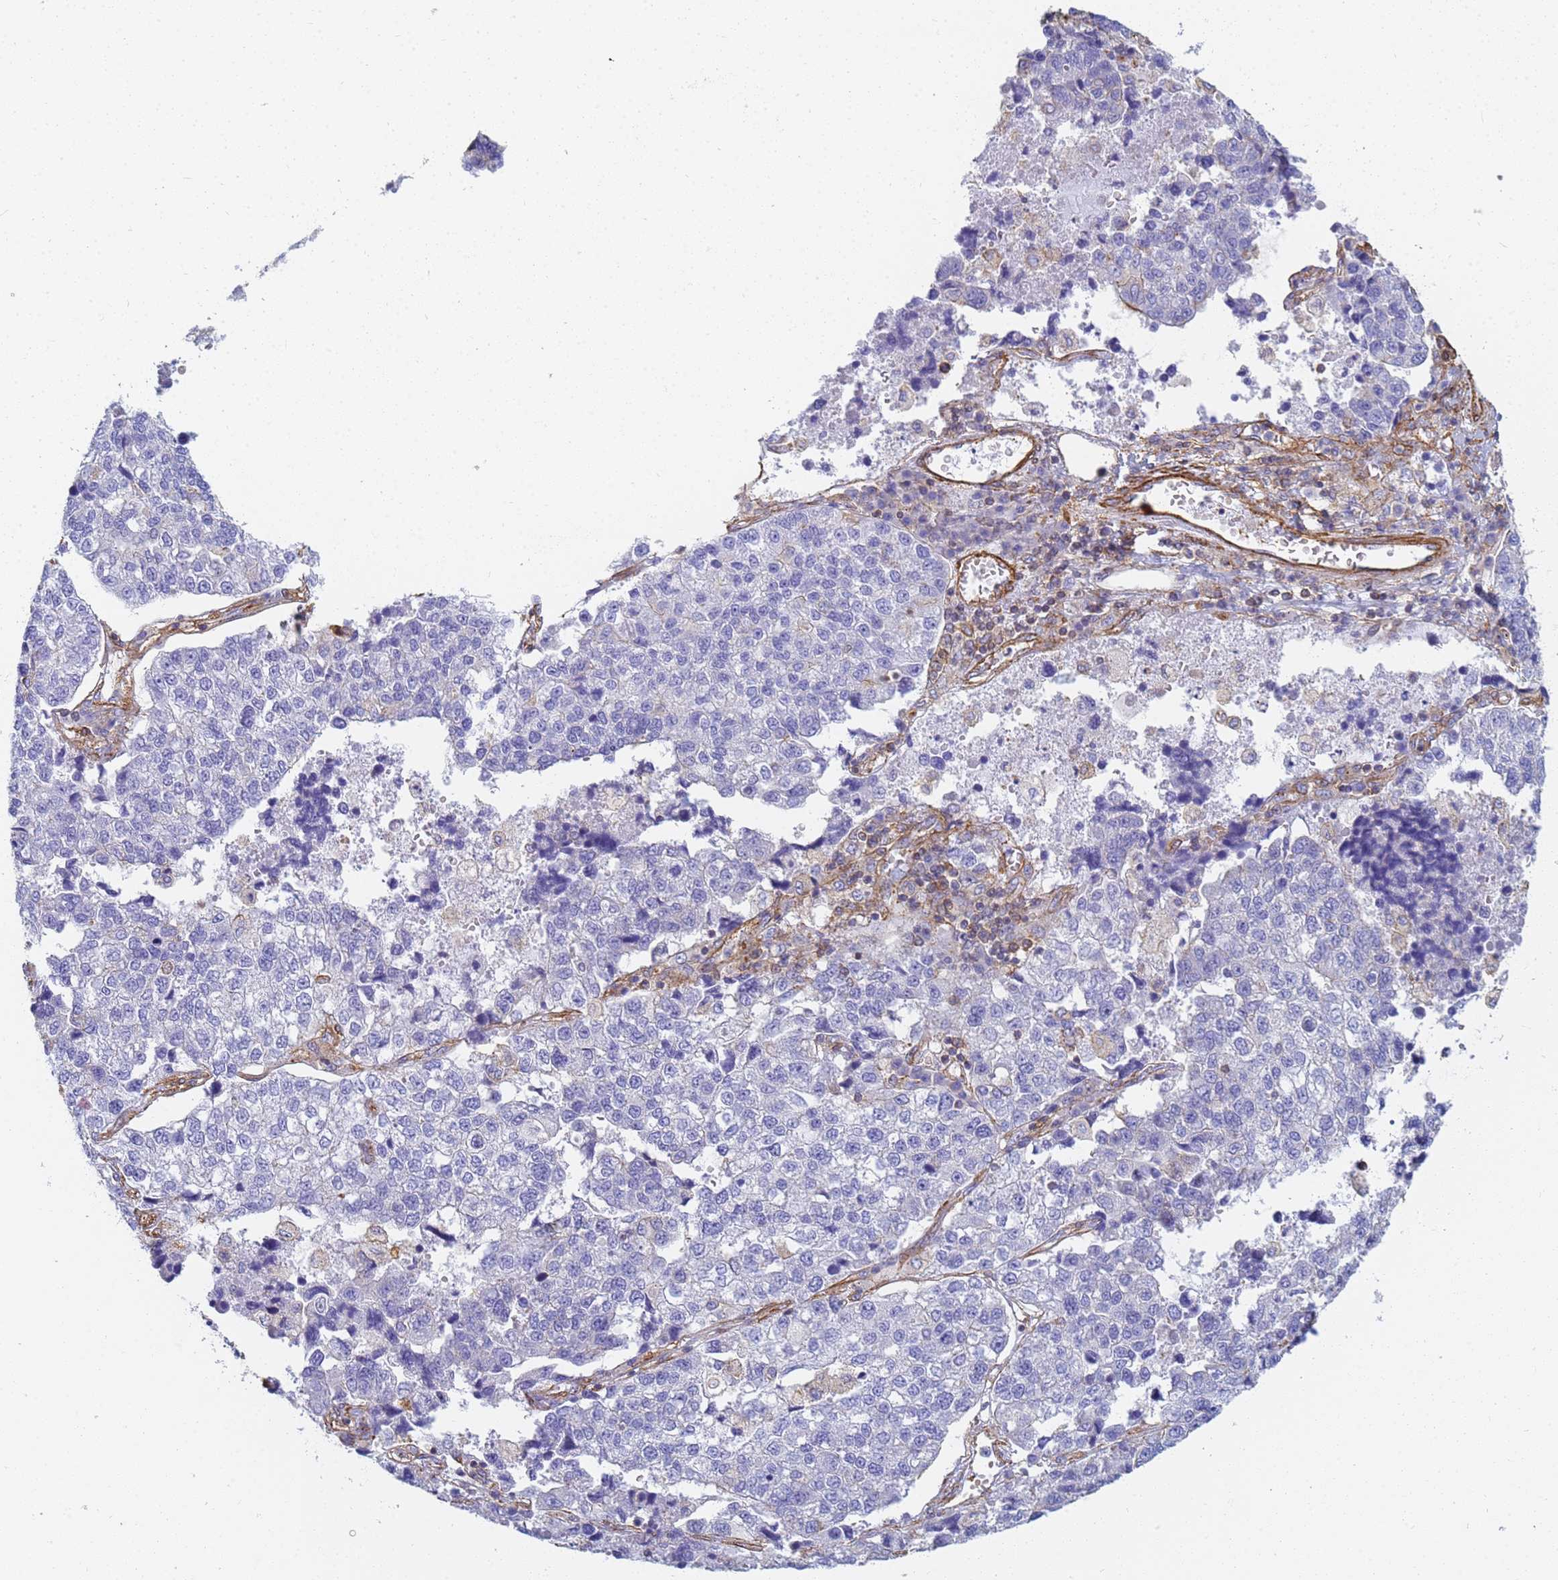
{"staining": {"intensity": "negative", "quantity": "none", "location": "none"}, "tissue": "lung cancer", "cell_type": "Tumor cells", "image_type": "cancer", "snomed": [{"axis": "morphology", "description": "Adenocarcinoma, NOS"}, {"axis": "topography", "description": "Lung"}], "caption": "High power microscopy image of an immunohistochemistry (IHC) photomicrograph of lung cancer, revealing no significant expression in tumor cells.", "gene": "TPM1", "patient": {"sex": "male", "age": 49}}